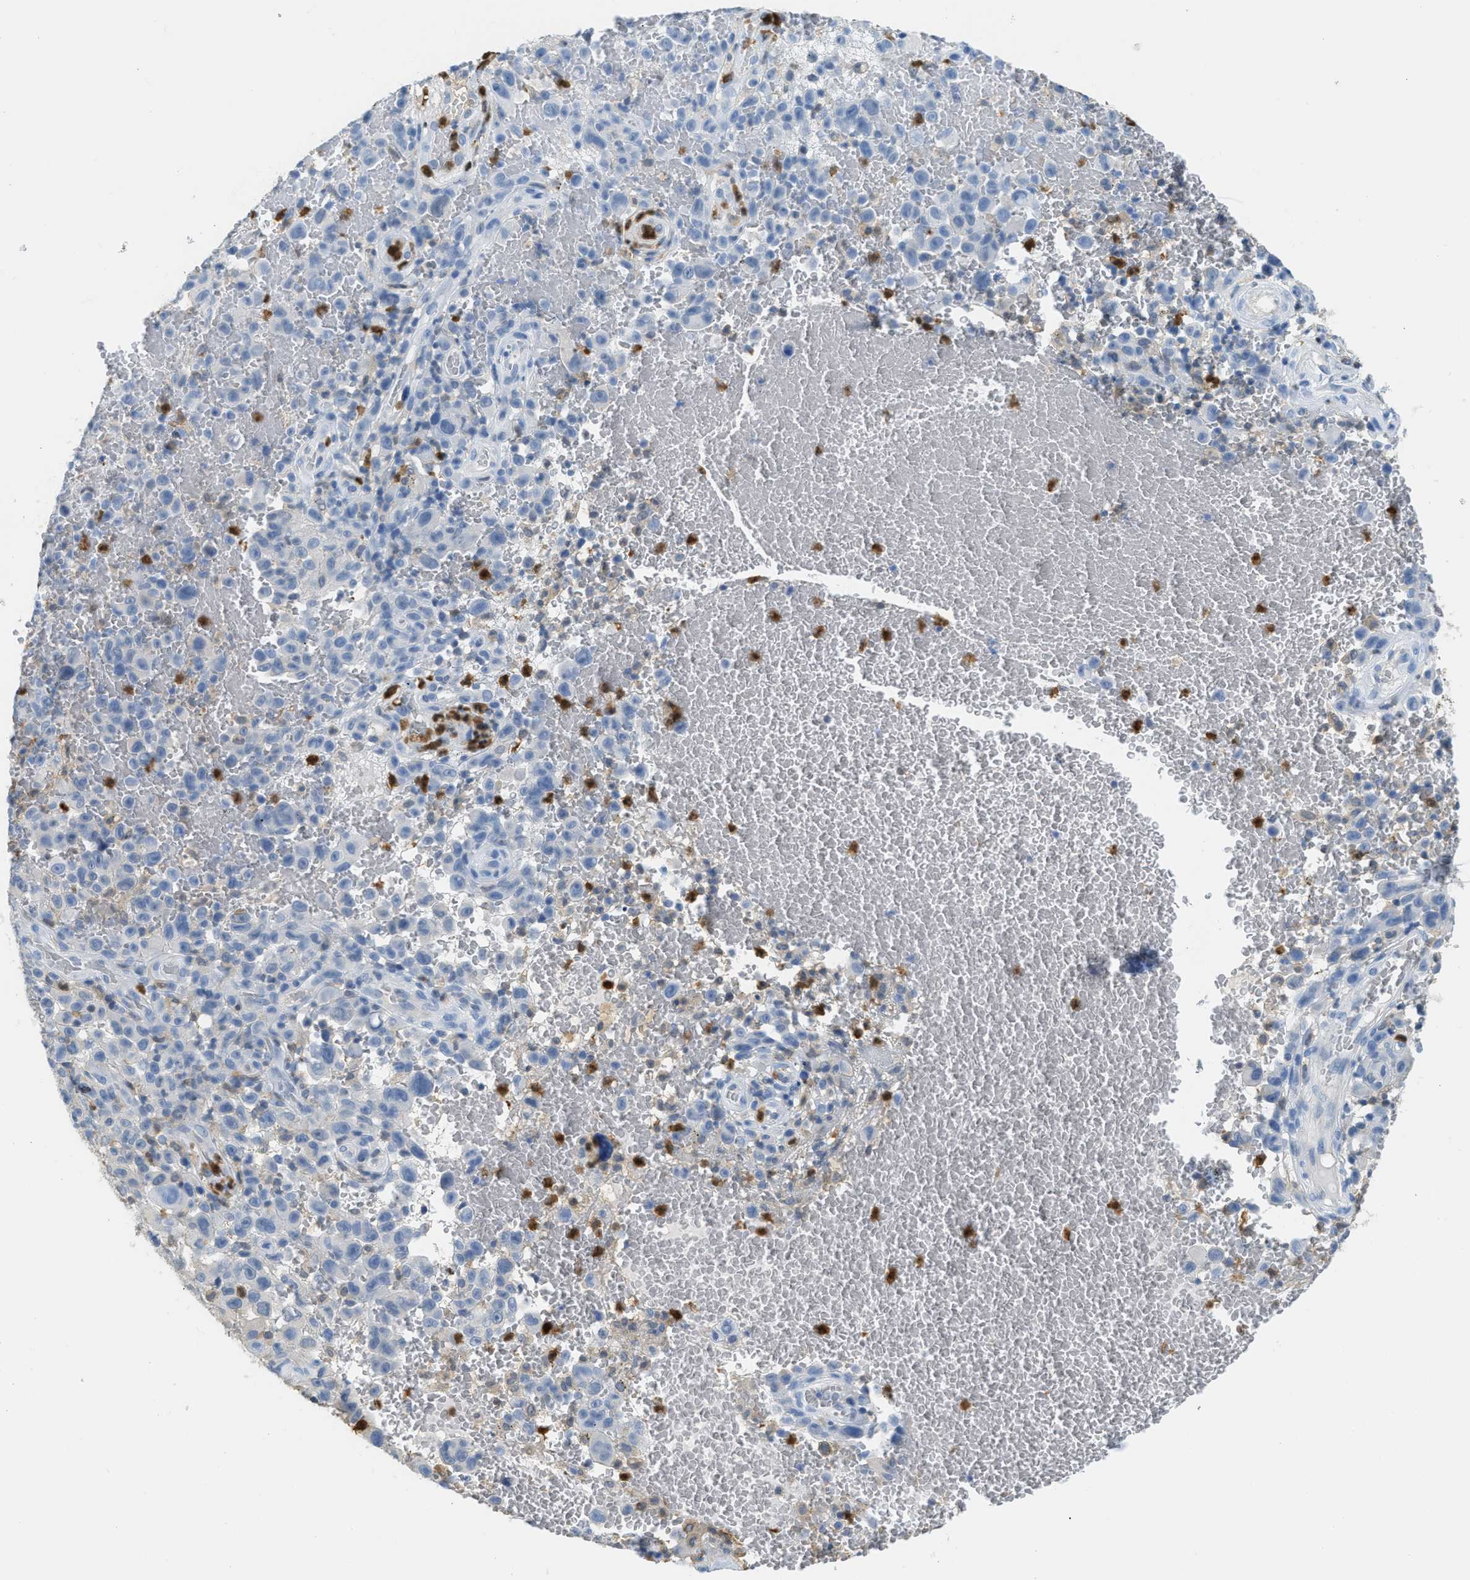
{"staining": {"intensity": "negative", "quantity": "none", "location": "none"}, "tissue": "melanoma", "cell_type": "Tumor cells", "image_type": "cancer", "snomed": [{"axis": "morphology", "description": "Malignant melanoma, NOS"}, {"axis": "topography", "description": "Skin"}], "caption": "A histopathology image of human malignant melanoma is negative for staining in tumor cells.", "gene": "SERPINB1", "patient": {"sex": "female", "age": 82}}